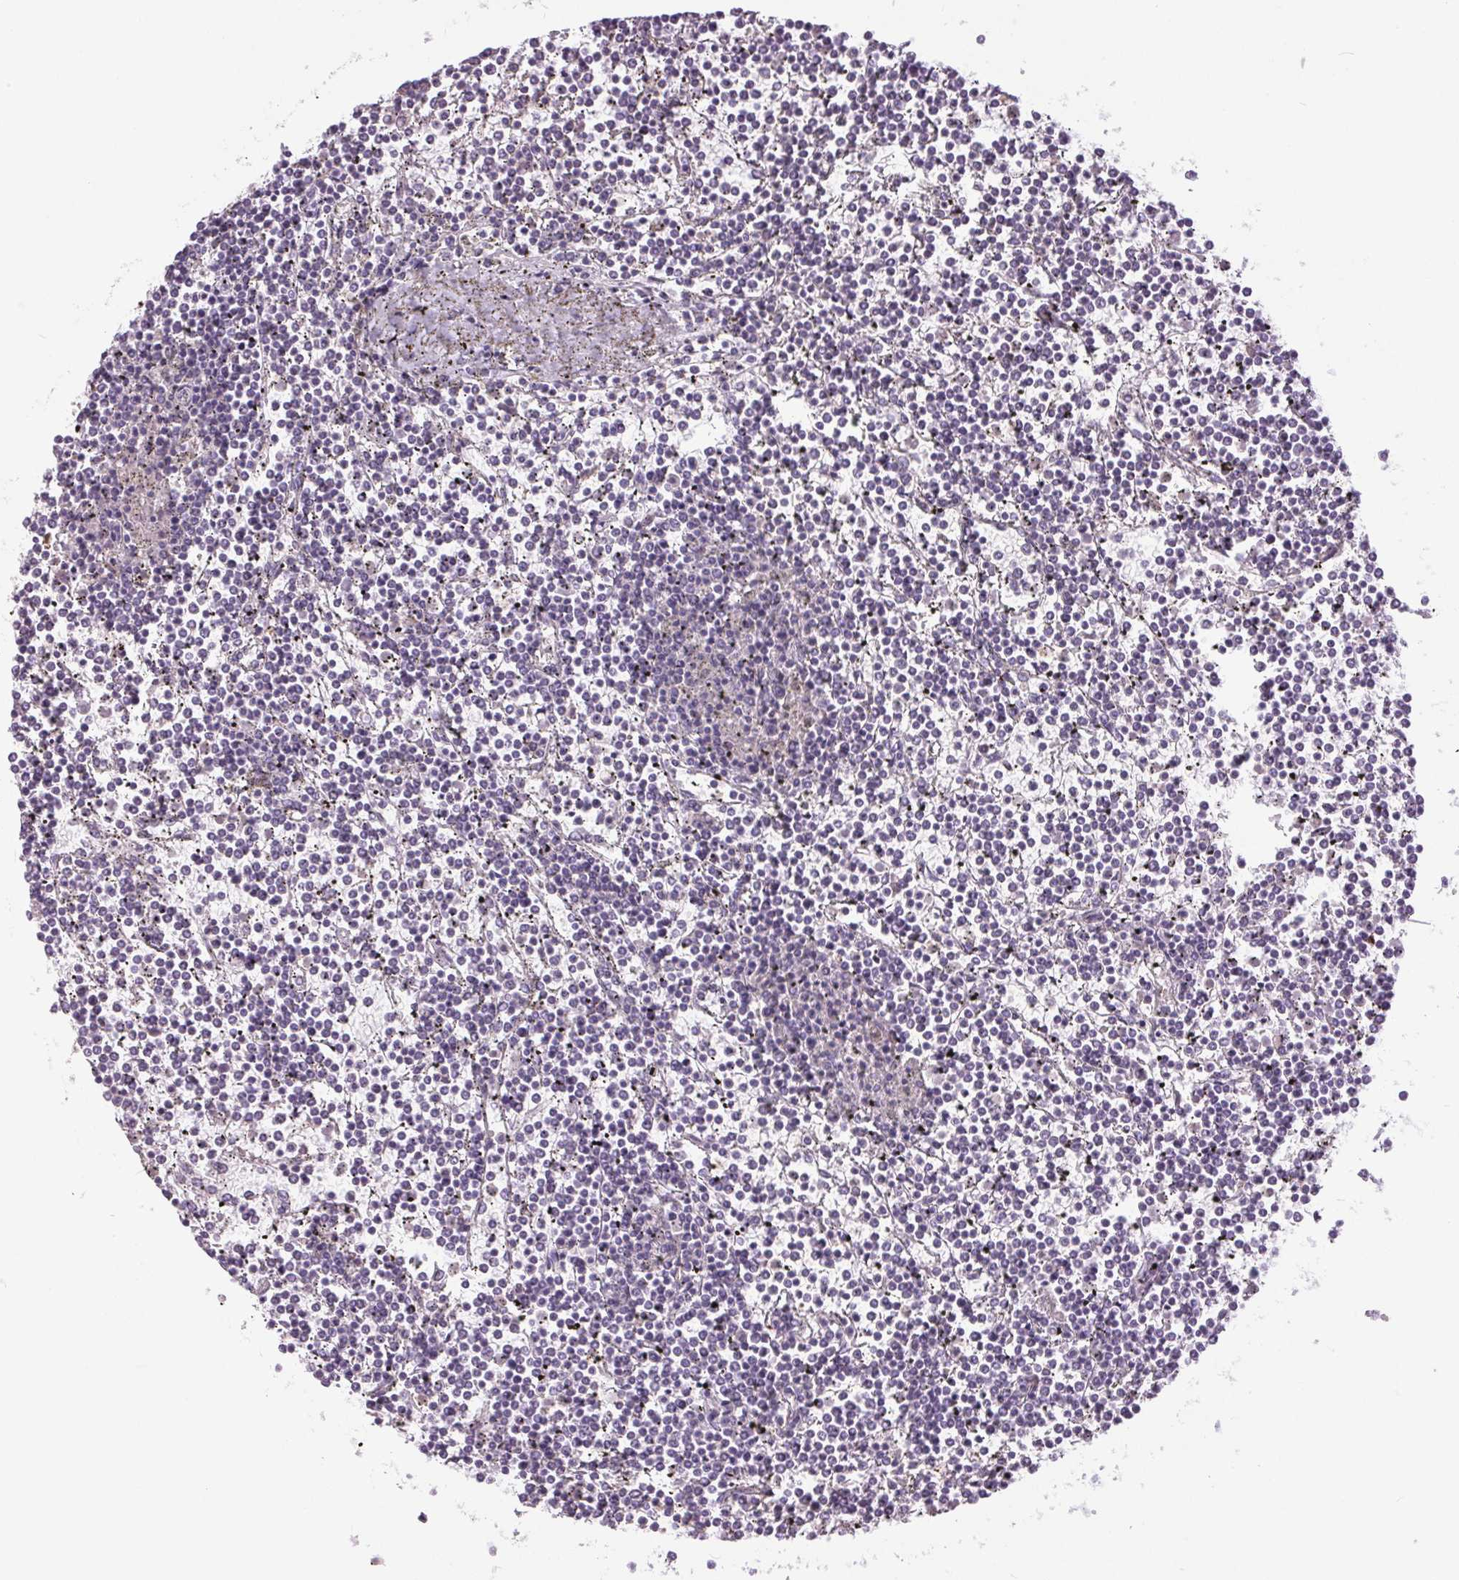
{"staining": {"intensity": "negative", "quantity": "none", "location": "none"}, "tissue": "lymphoma", "cell_type": "Tumor cells", "image_type": "cancer", "snomed": [{"axis": "morphology", "description": "Malignant lymphoma, non-Hodgkin's type, Low grade"}, {"axis": "topography", "description": "Spleen"}], "caption": "A photomicrograph of human lymphoma is negative for staining in tumor cells.", "gene": "SMIM6", "patient": {"sex": "female", "age": 19}}